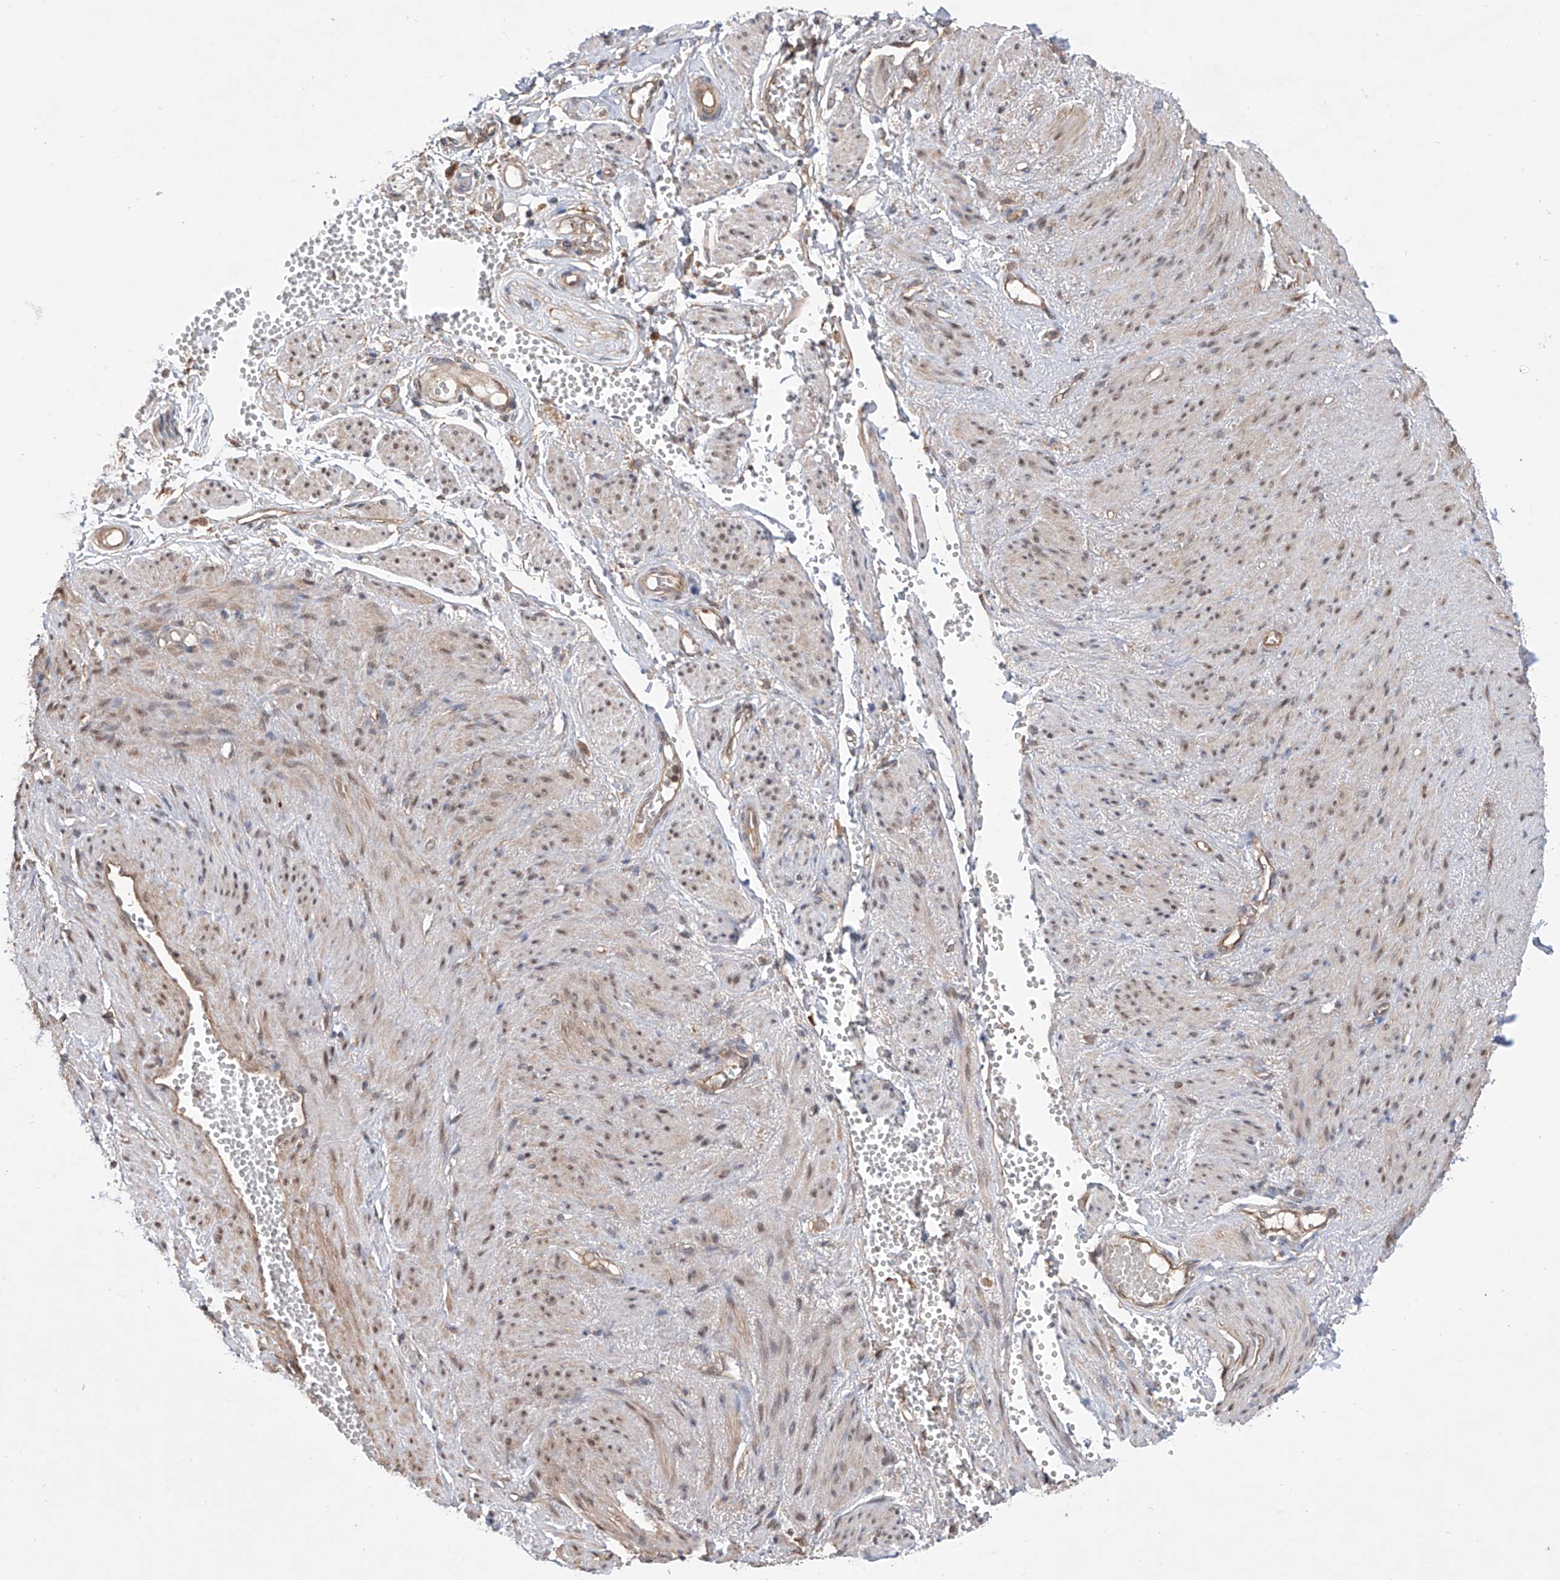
{"staining": {"intensity": "moderate", "quantity": ">75%", "location": "cytoplasmic/membranous,nuclear"}, "tissue": "adipose tissue", "cell_type": "Adipocytes", "image_type": "normal", "snomed": [{"axis": "morphology", "description": "Normal tissue, NOS"}, {"axis": "topography", "description": "Smooth muscle"}, {"axis": "topography", "description": "Peripheral nerve tissue"}], "caption": "An IHC histopathology image of unremarkable tissue is shown. Protein staining in brown highlights moderate cytoplasmic/membranous,nuclear positivity in adipose tissue within adipocytes.", "gene": "HOXC8", "patient": {"sex": "female", "age": 39}}